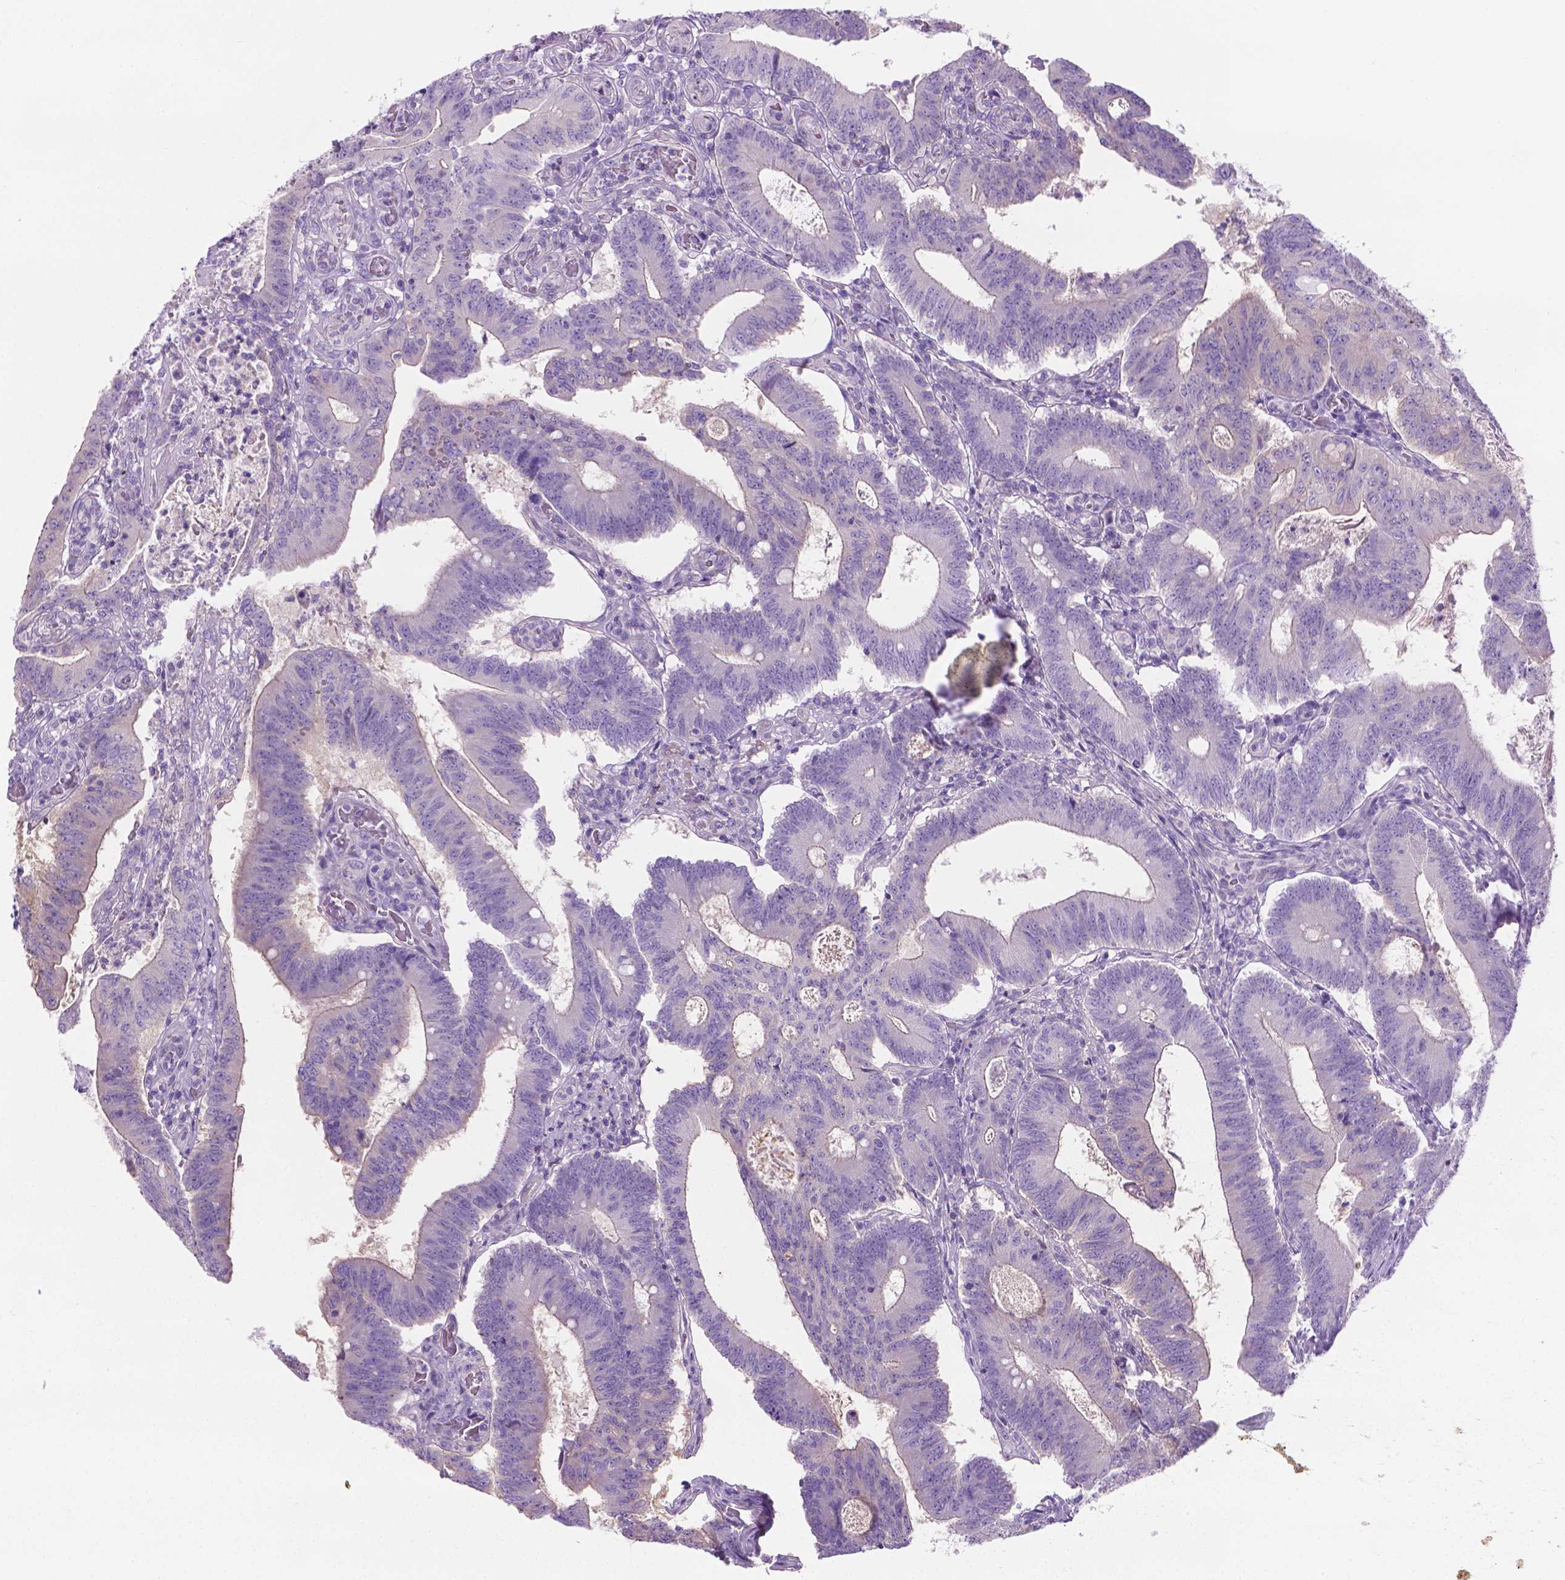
{"staining": {"intensity": "negative", "quantity": "none", "location": "none"}, "tissue": "colorectal cancer", "cell_type": "Tumor cells", "image_type": "cancer", "snomed": [{"axis": "morphology", "description": "Adenocarcinoma, NOS"}, {"axis": "topography", "description": "Colon"}], "caption": "High power microscopy photomicrograph of an IHC histopathology image of colorectal cancer (adenocarcinoma), revealing no significant expression in tumor cells.", "gene": "FASN", "patient": {"sex": "female", "age": 70}}